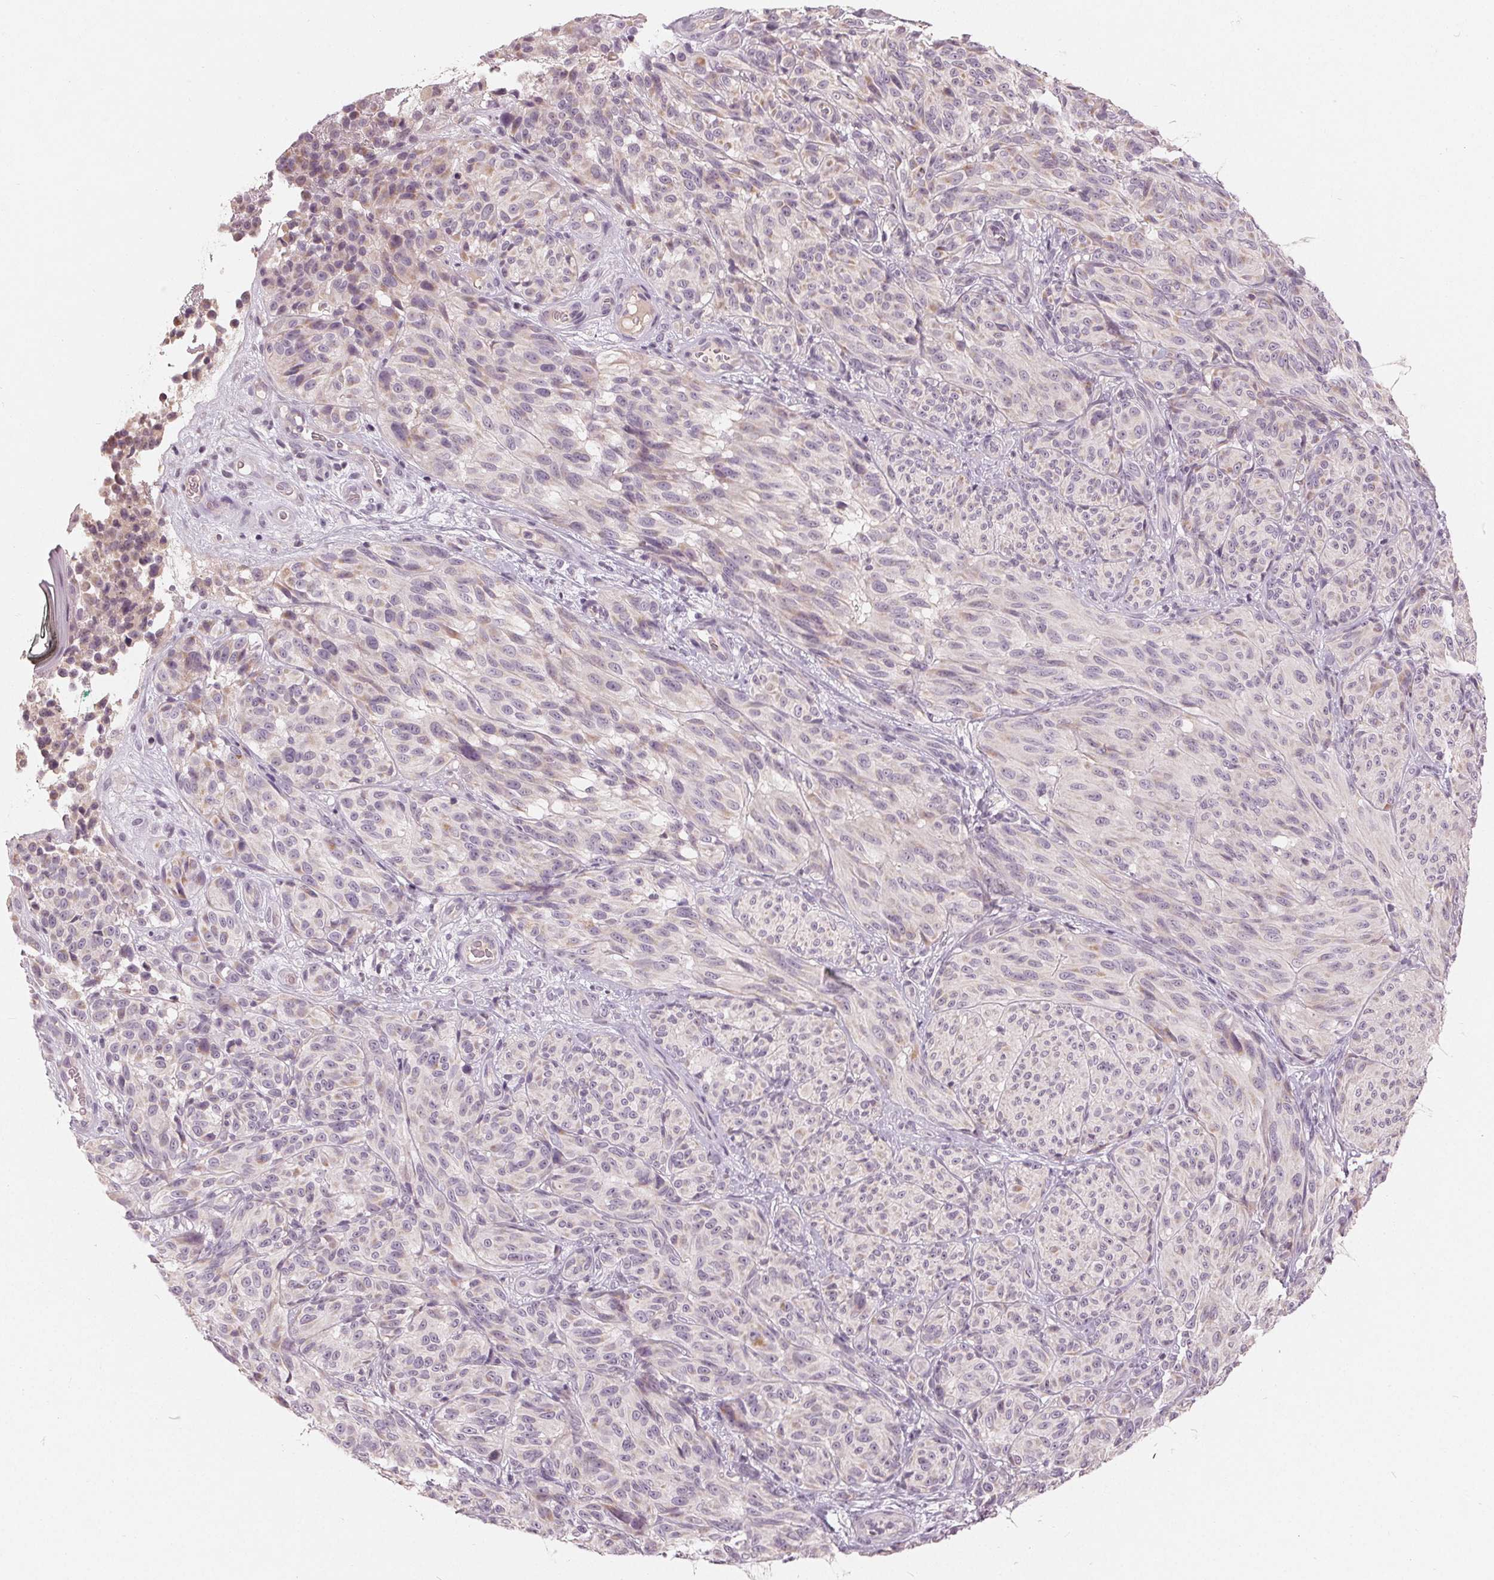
{"staining": {"intensity": "negative", "quantity": "none", "location": "none"}, "tissue": "melanoma", "cell_type": "Tumor cells", "image_type": "cancer", "snomed": [{"axis": "morphology", "description": "Malignant melanoma, NOS"}, {"axis": "topography", "description": "Skin"}], "caption": "Immunohistochemical staining of malignant melanoma shows no significant staining in tumor cells. Nuclei are stained in blue.", "gene": "TRIM60", "patient": {"sex": "female", "age": 85}}